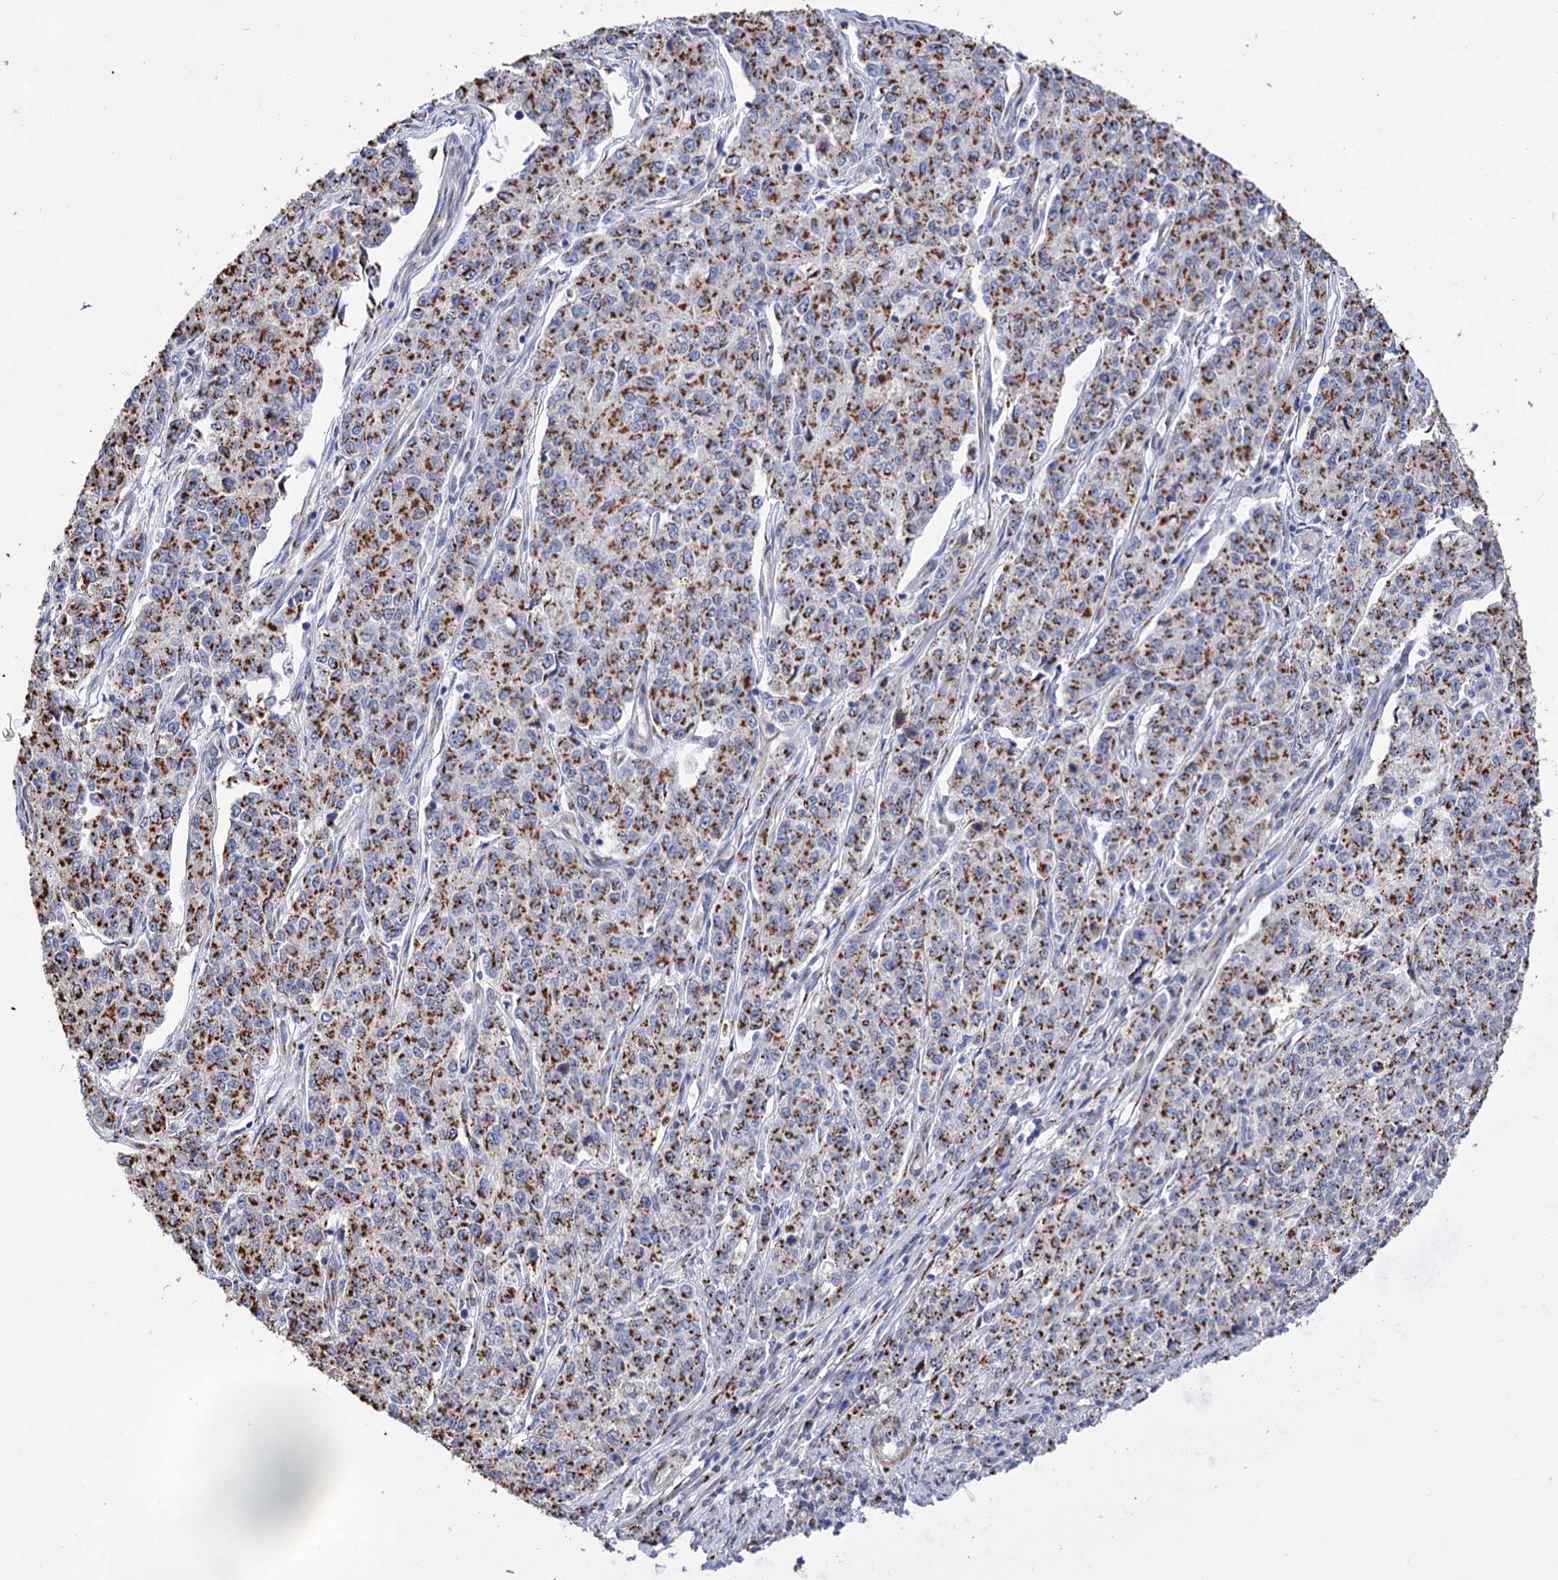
{"staining": {"intensity": "strong", "quantity": ">75%", "location": "cytoplasmic/membranous"}, "tissue": "endometrial cancer", "cell_type": "Tumor cells", "image_type": "cancer", "snomed": [{"axis": "morphology", "description": "Adenocarcinoma, NOS"}, {"axis": "topography", "description": "Endometrium"}], "caption": "Immunohistochemistry (IHC) (DAB (3,3'-diaminobenzidine)) staining of human endometrial adenocarcinoma reveals strong cytoplasmic/membranous protein expression in about >75% of tumor cells. (brown staining indicates protein expression, while blue staining denotes nuclei).", "gene": "C11orf96", "patient": {"sex": "female", "age": 50}}